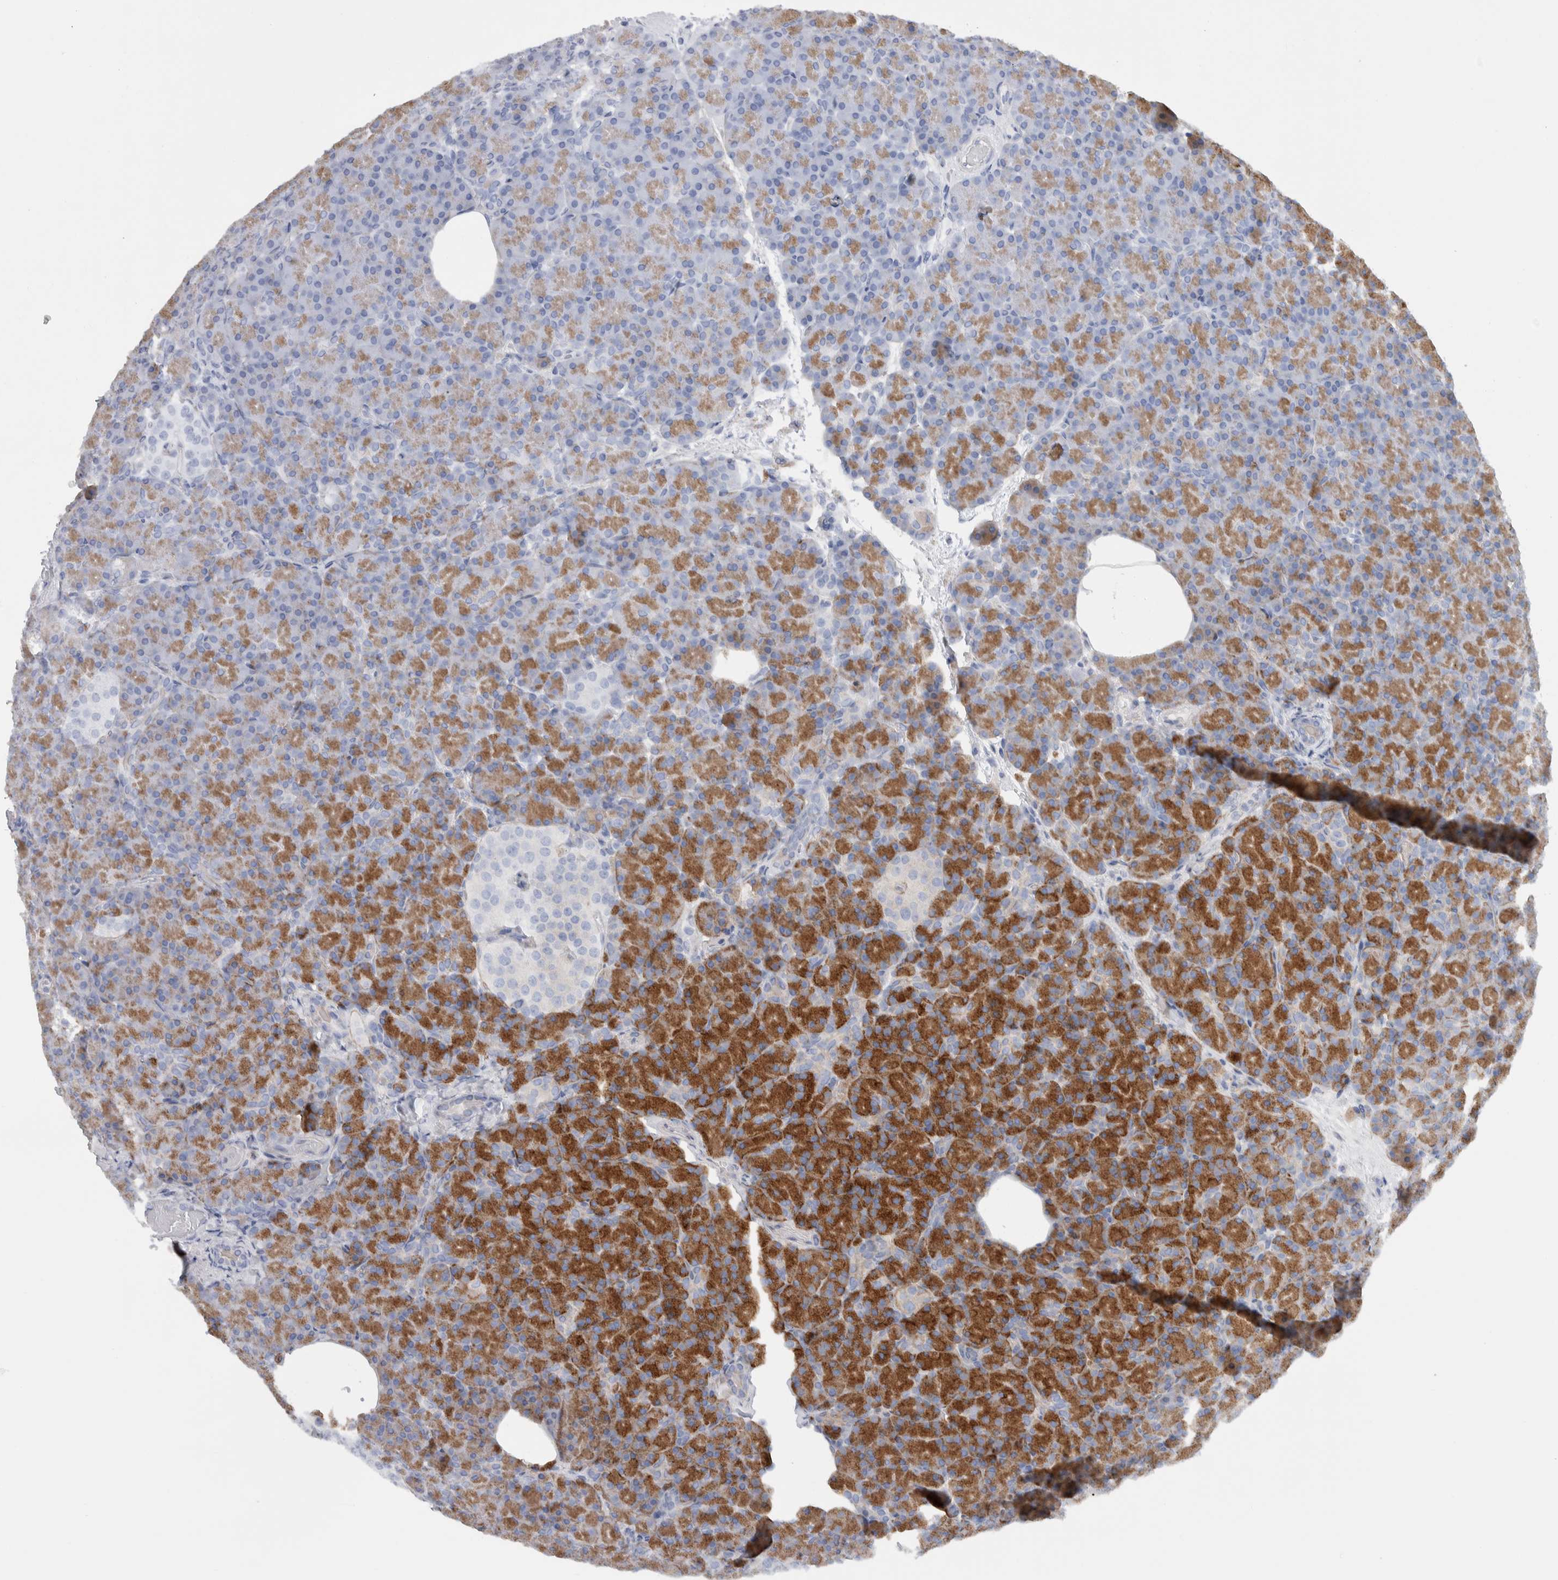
{"staining": {"intensity": "moderate", "quantity": "25%-75%", "location": "cytoplasmic/membranous"}, "tissue": "pancreas", "cell_type": "Exocrine glandular cells", "image_type": "normal", "snomed": [{"axis": "morphology", "description": "Normal tissue, NOS"}, {"axis": "topography", "description": "Pancreas"}], "caption": "The image shows staining of normal pancreas, revealing moderate cytoplasmic/membranous protein staining (brown color) within exocrine glandular cells.", "gene": "ENGASE", "patient": {"sex": "female", "age": 43}}